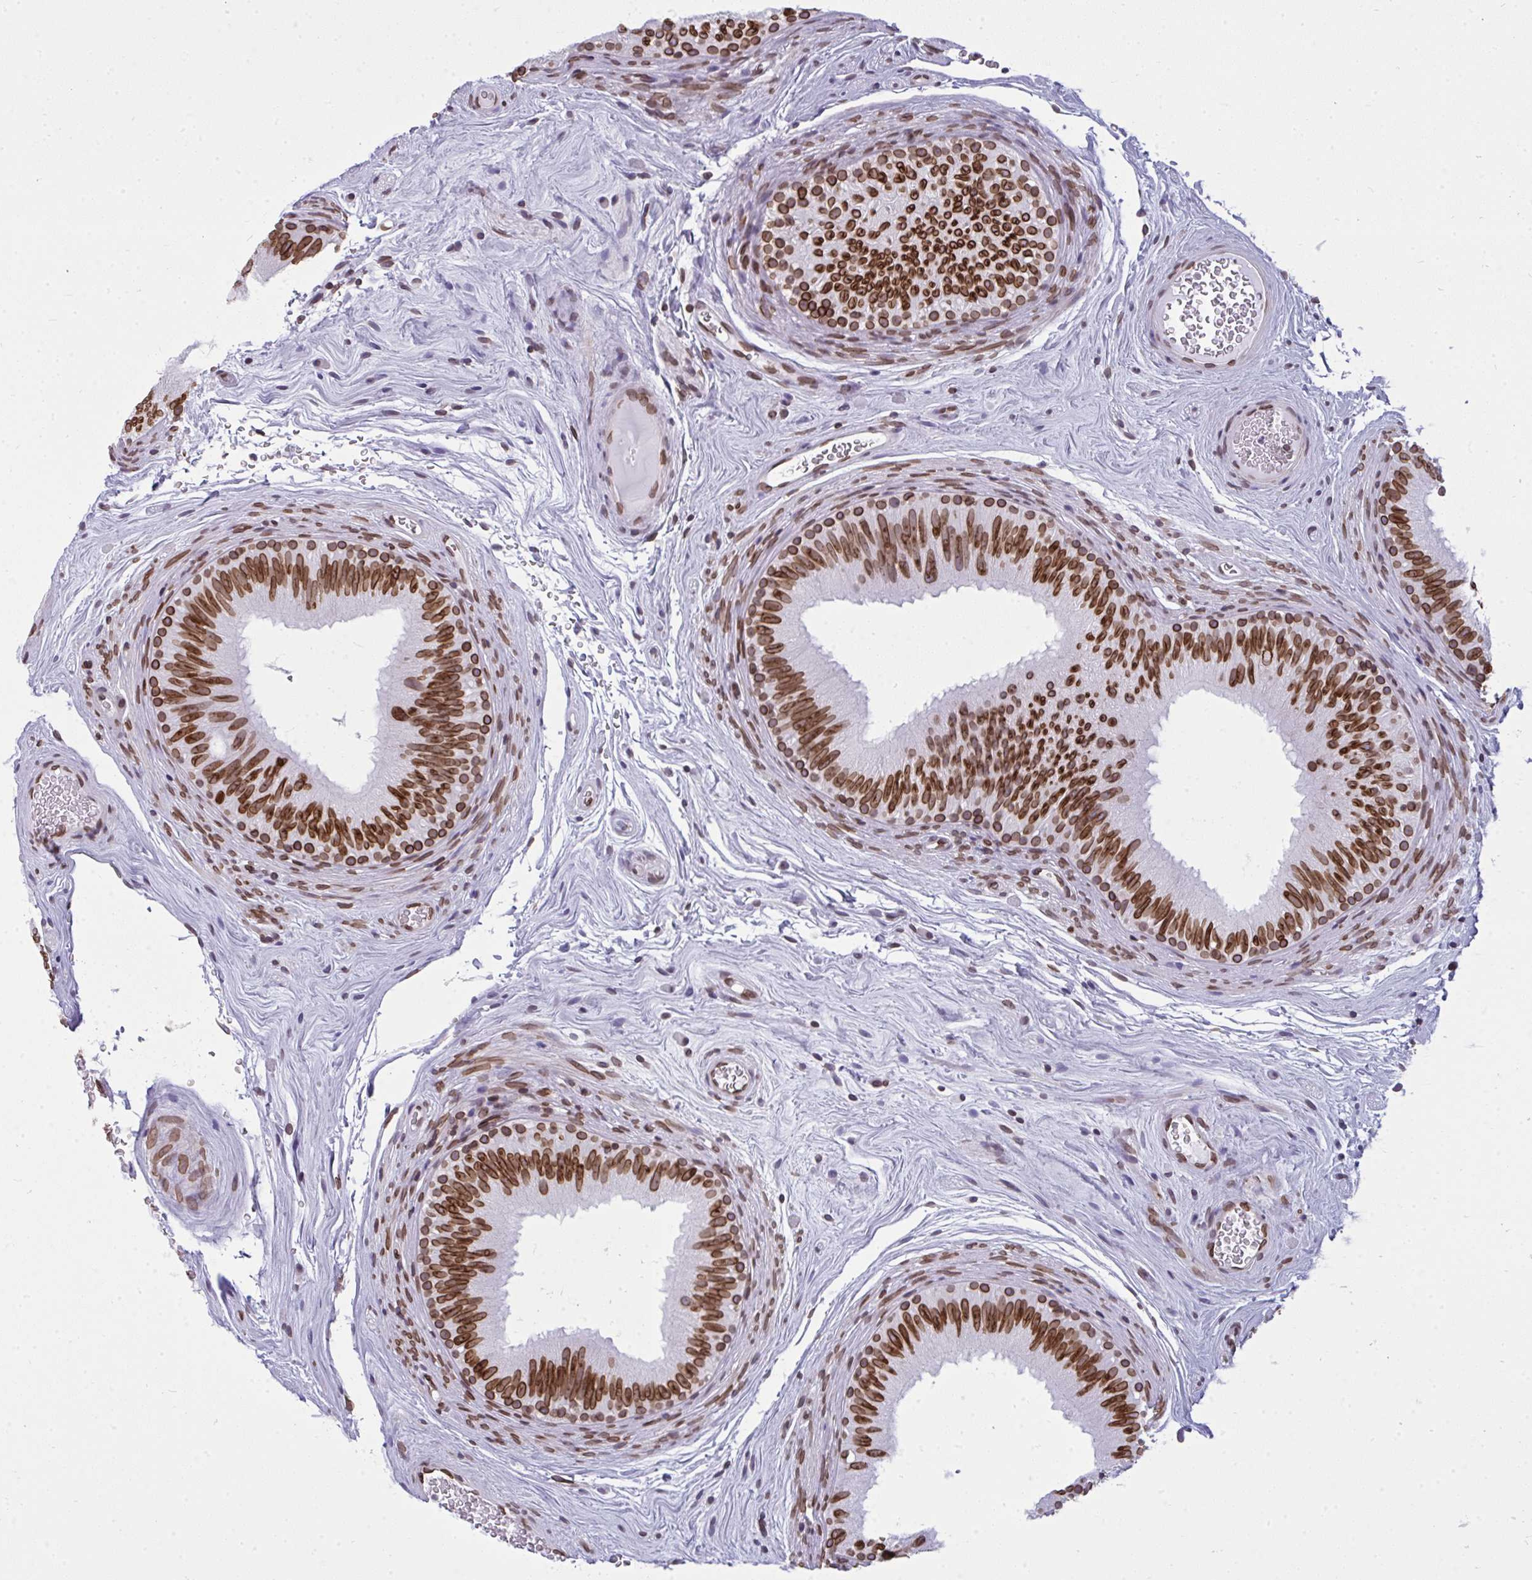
{"staining": {"intensity": "strong", "quantity": ">75%", "location": "cytoplasmic/membranous,nuclear"}, "tissue": "epididymis", "cell_type": "Glandular cells", "image_type": "normal", "snomed": [{"axis": "morphology", "description": "Normal tissue, NOS"}, {"axis": "topography", "description": "Epididymis"}], "caption": "Immunohistochemistry histopathology image of normal epididymis: human epididymis stained using IHC reveals high levels of strong protein expression localized specifically in the cytoplasmic/membranous,nuclear of glandular cells, appearing as a cytoplasmic/membranous,nuclear brown color.", "gene": "LMNB2", "patient": {"sex": "male", "age": 44}}